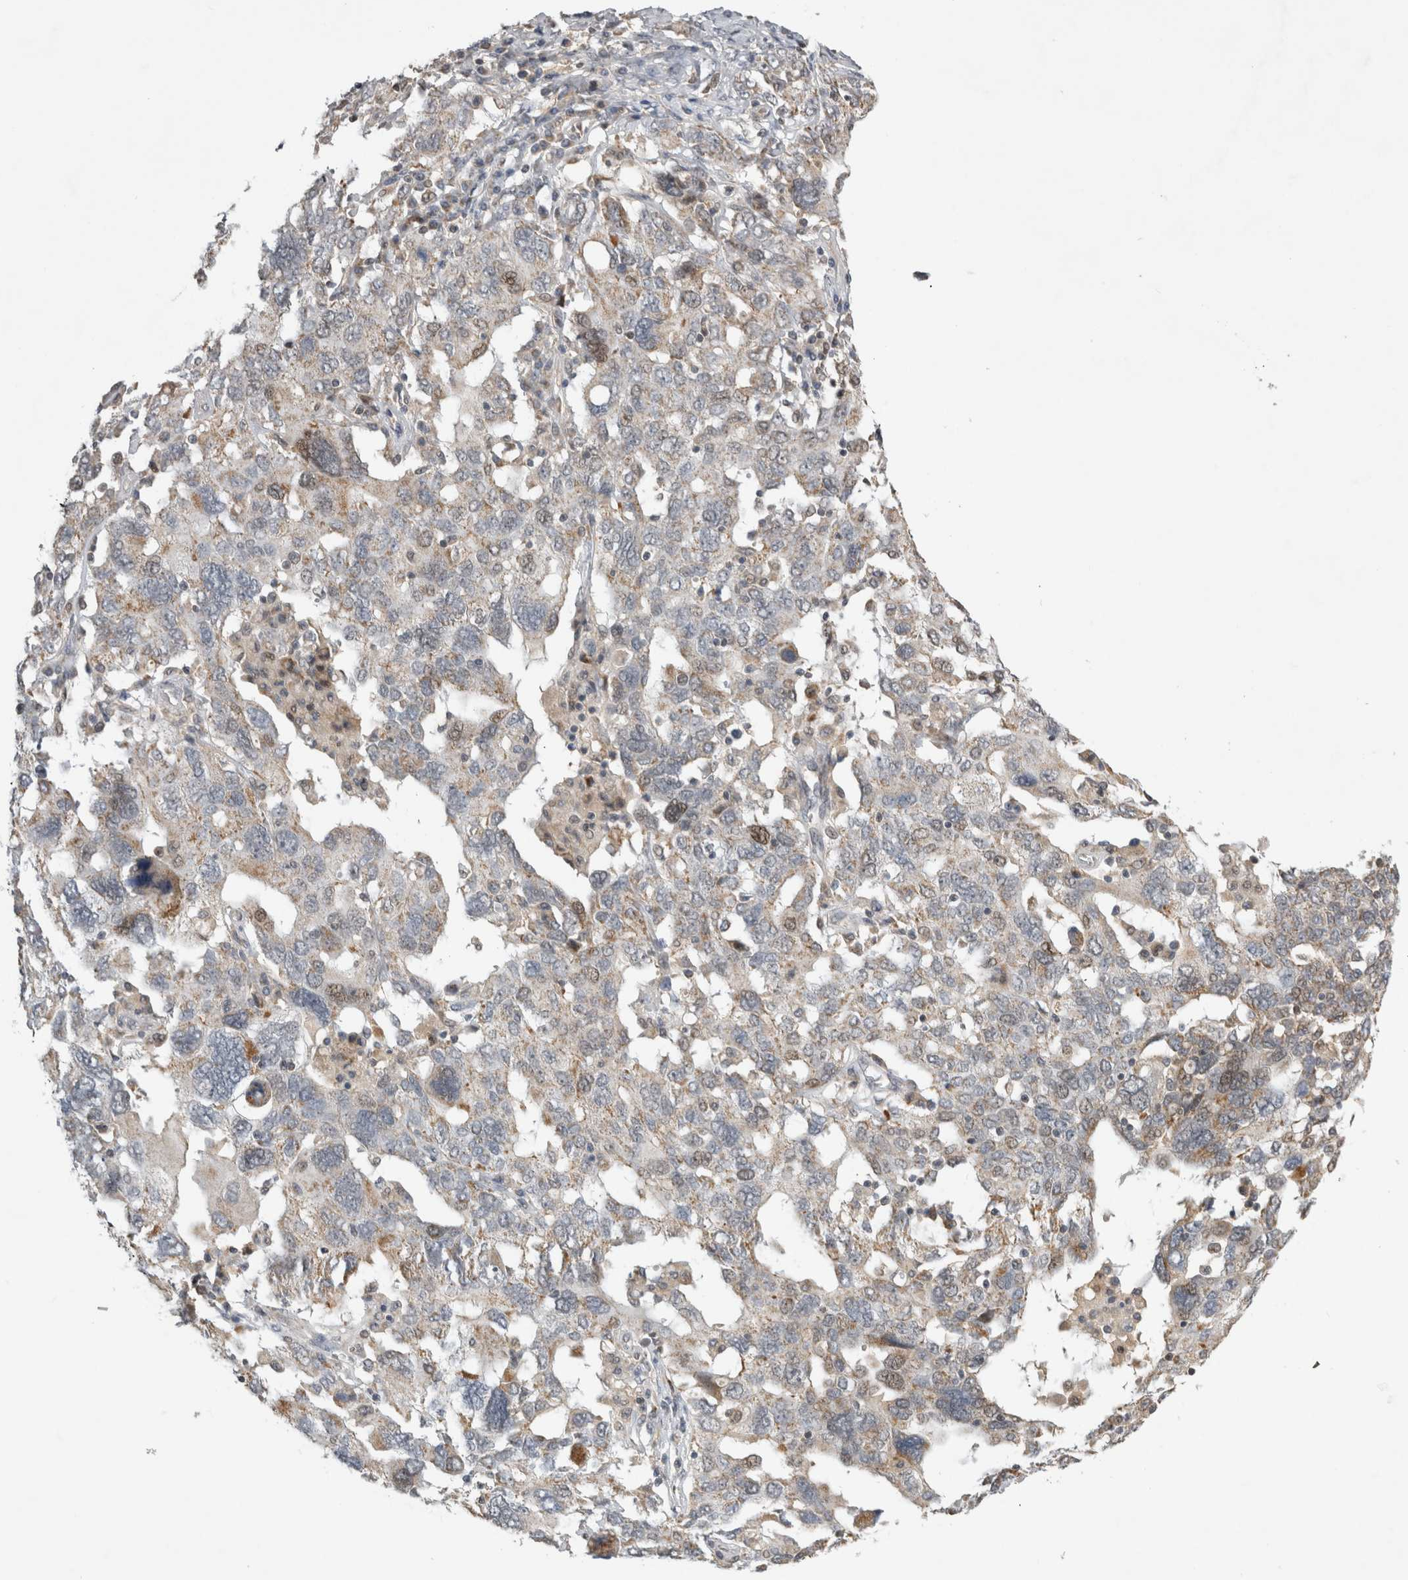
{"staining": {"intensity": "weak", "quantity": "25%-75%", "location": "cytoplasmic/membranous"}, "tissue": "ovarian cancer", "cell_type": "Tumor cells", "image_type": "cancer", "snomed": [{"axis": "morphology", "description": "Carcinoma, endometroid"}, {"axis": "topography", "description": "Ovary"}], "caption": "This histopathology image reveals immunohistochemistry (IHC) staining of human ovarian cancer, with low weak cytoplasmic/membranous staining in approximately 25%-75% of tumor cells.", "gene": "KCNIP1", "patient": {"sex": "female", "age": 62}}